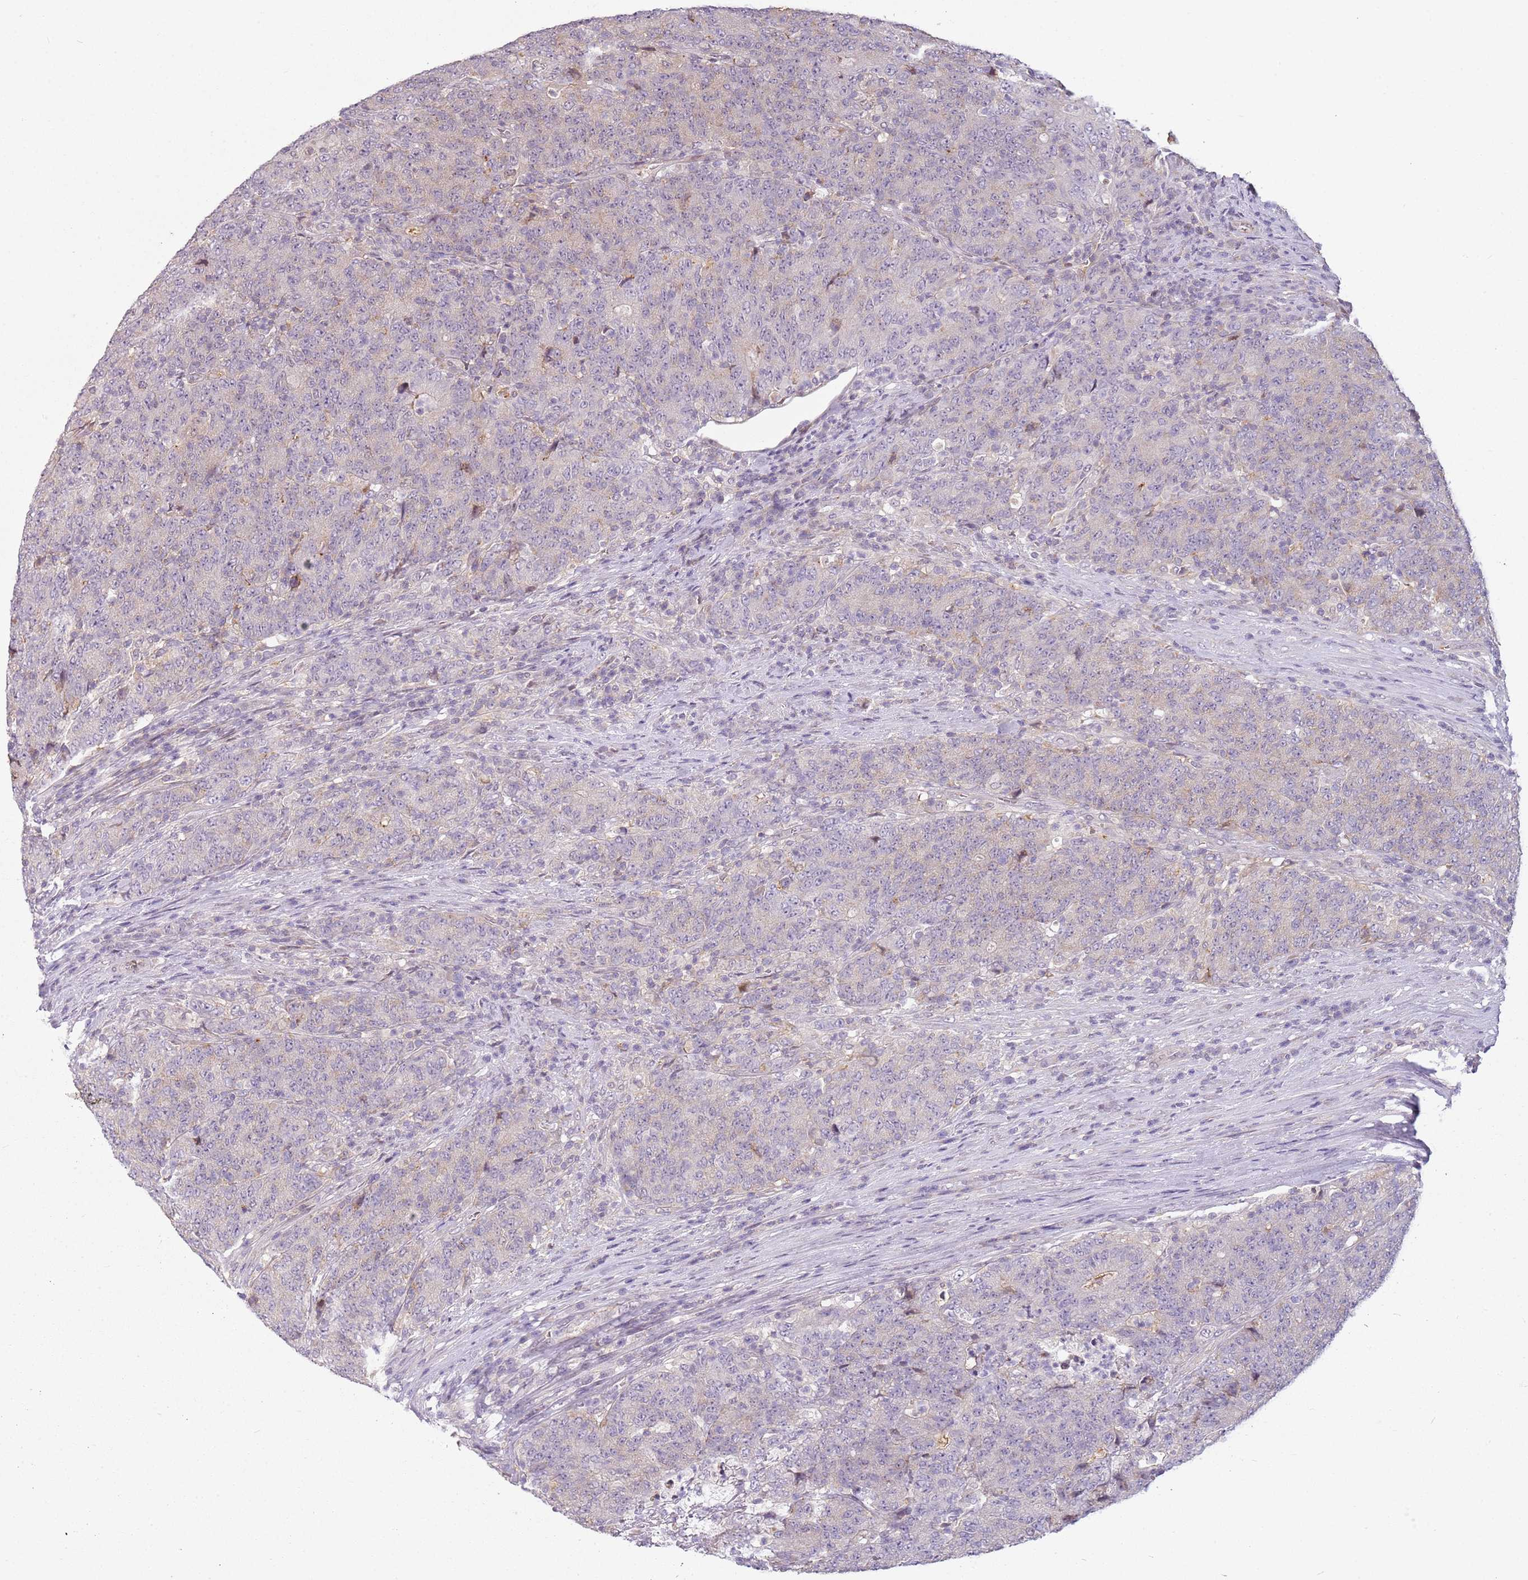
{"staining": {"intensity": "negative", "quantity": "none", "location": "none"}, "tissue": "colorectal cancer", "cell_type": "Tumor cells", "image_type": "cancer", "snomed": [{"axis": "morphology", "description": "Adenocarcinoma, NOS"}, {"axis": "topography", "description": "Colon"}], "caption": "Tumor cells are negative for brown protein staining in colorectal adenocarcinoma. The staining is performed using DAB brown chromogen with nuclei counter-stained in using hematoxylin.", "gene": "DEFB116", "patient": {"sex": "female", "age": 75}}